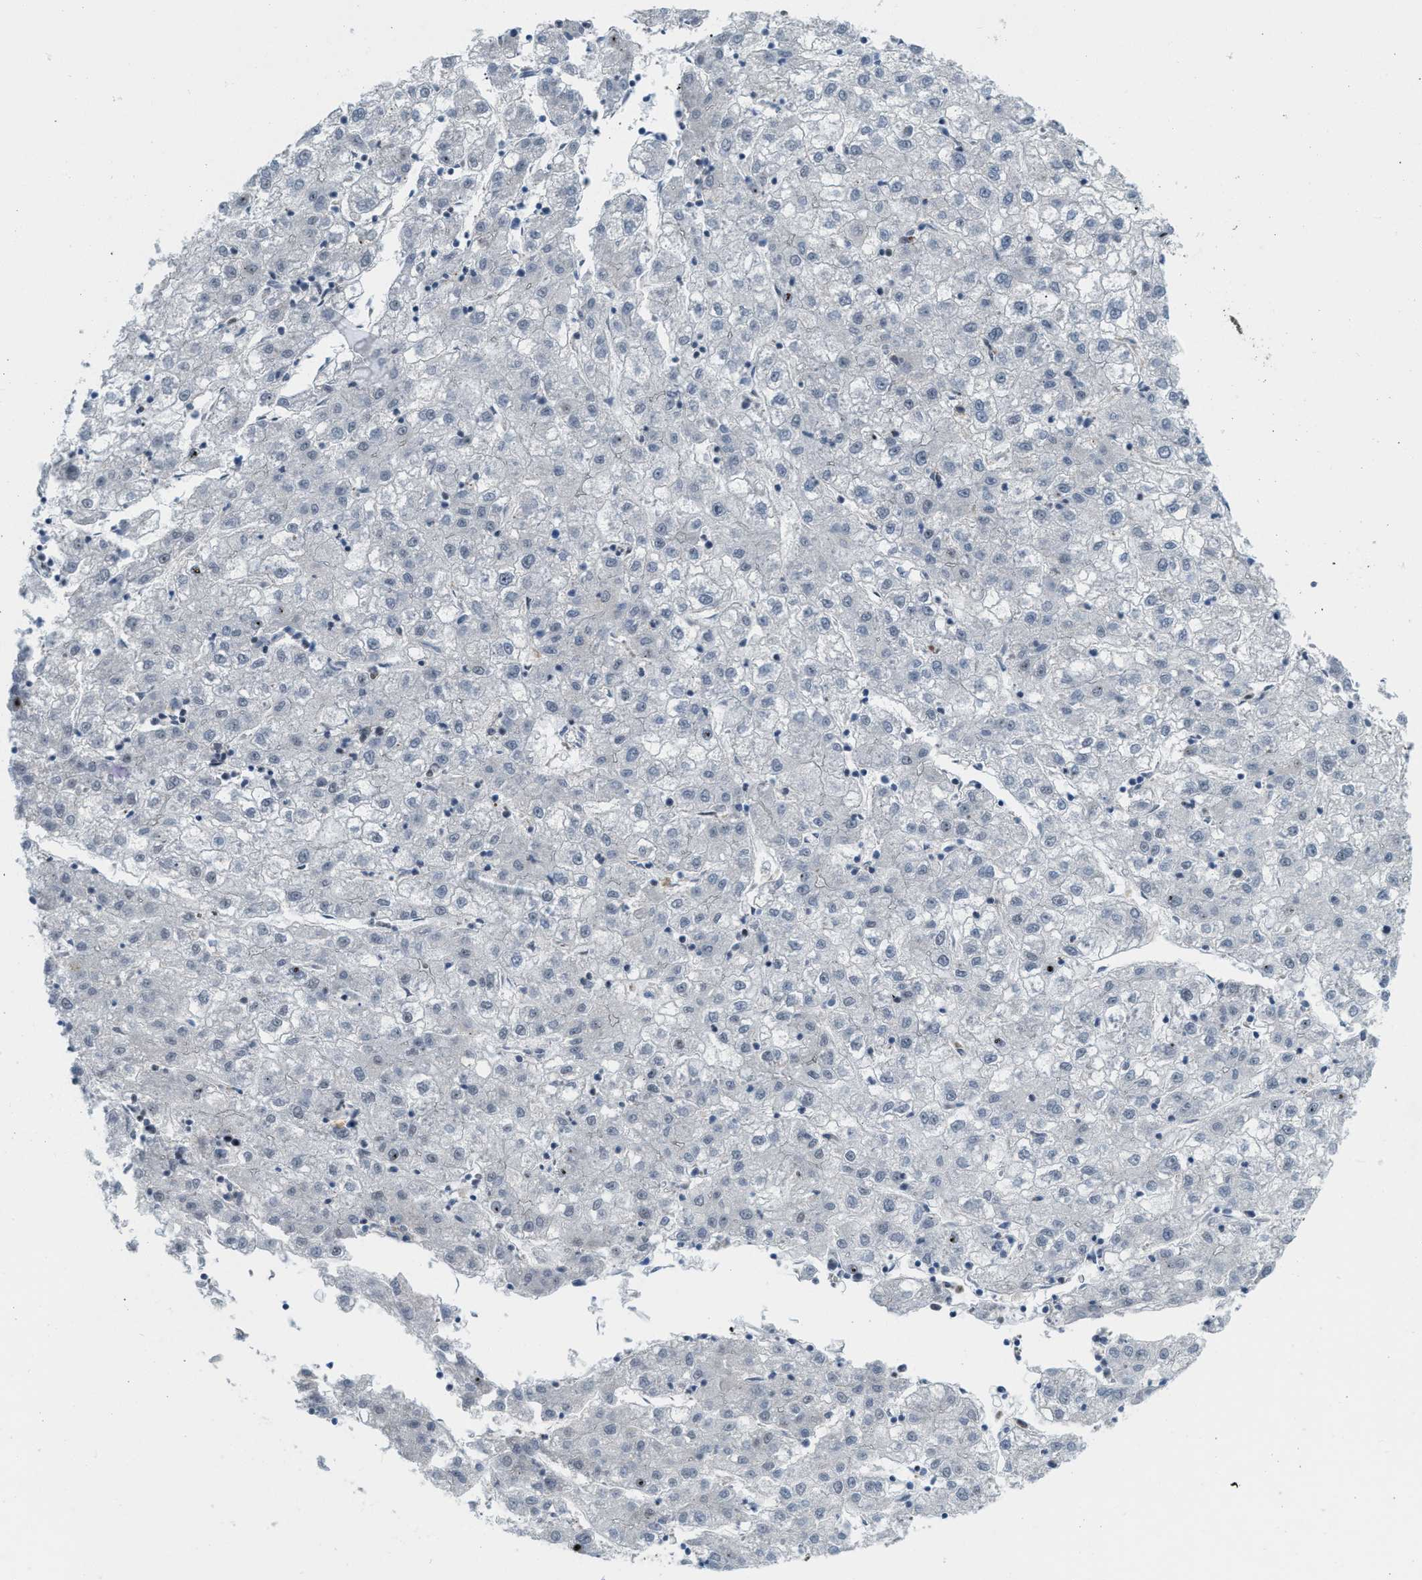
{"staining": {"intensity": "negative", "quantity": "none", "location": "none"}, "tissue": "liver cancer", "cell_type": "Tumor cells", "image_type": "cancer", "snomed": [{"axis": "morphology", "description": "Carcinoma, Hepatocellular, NOS"}, {"axis": "topography", "description": "Liver"}], "caption": "Tumor cells show no significant staining in liver cancer.", "gene": "NUMA1", "patient": {"sex": "male", "age": 72}}